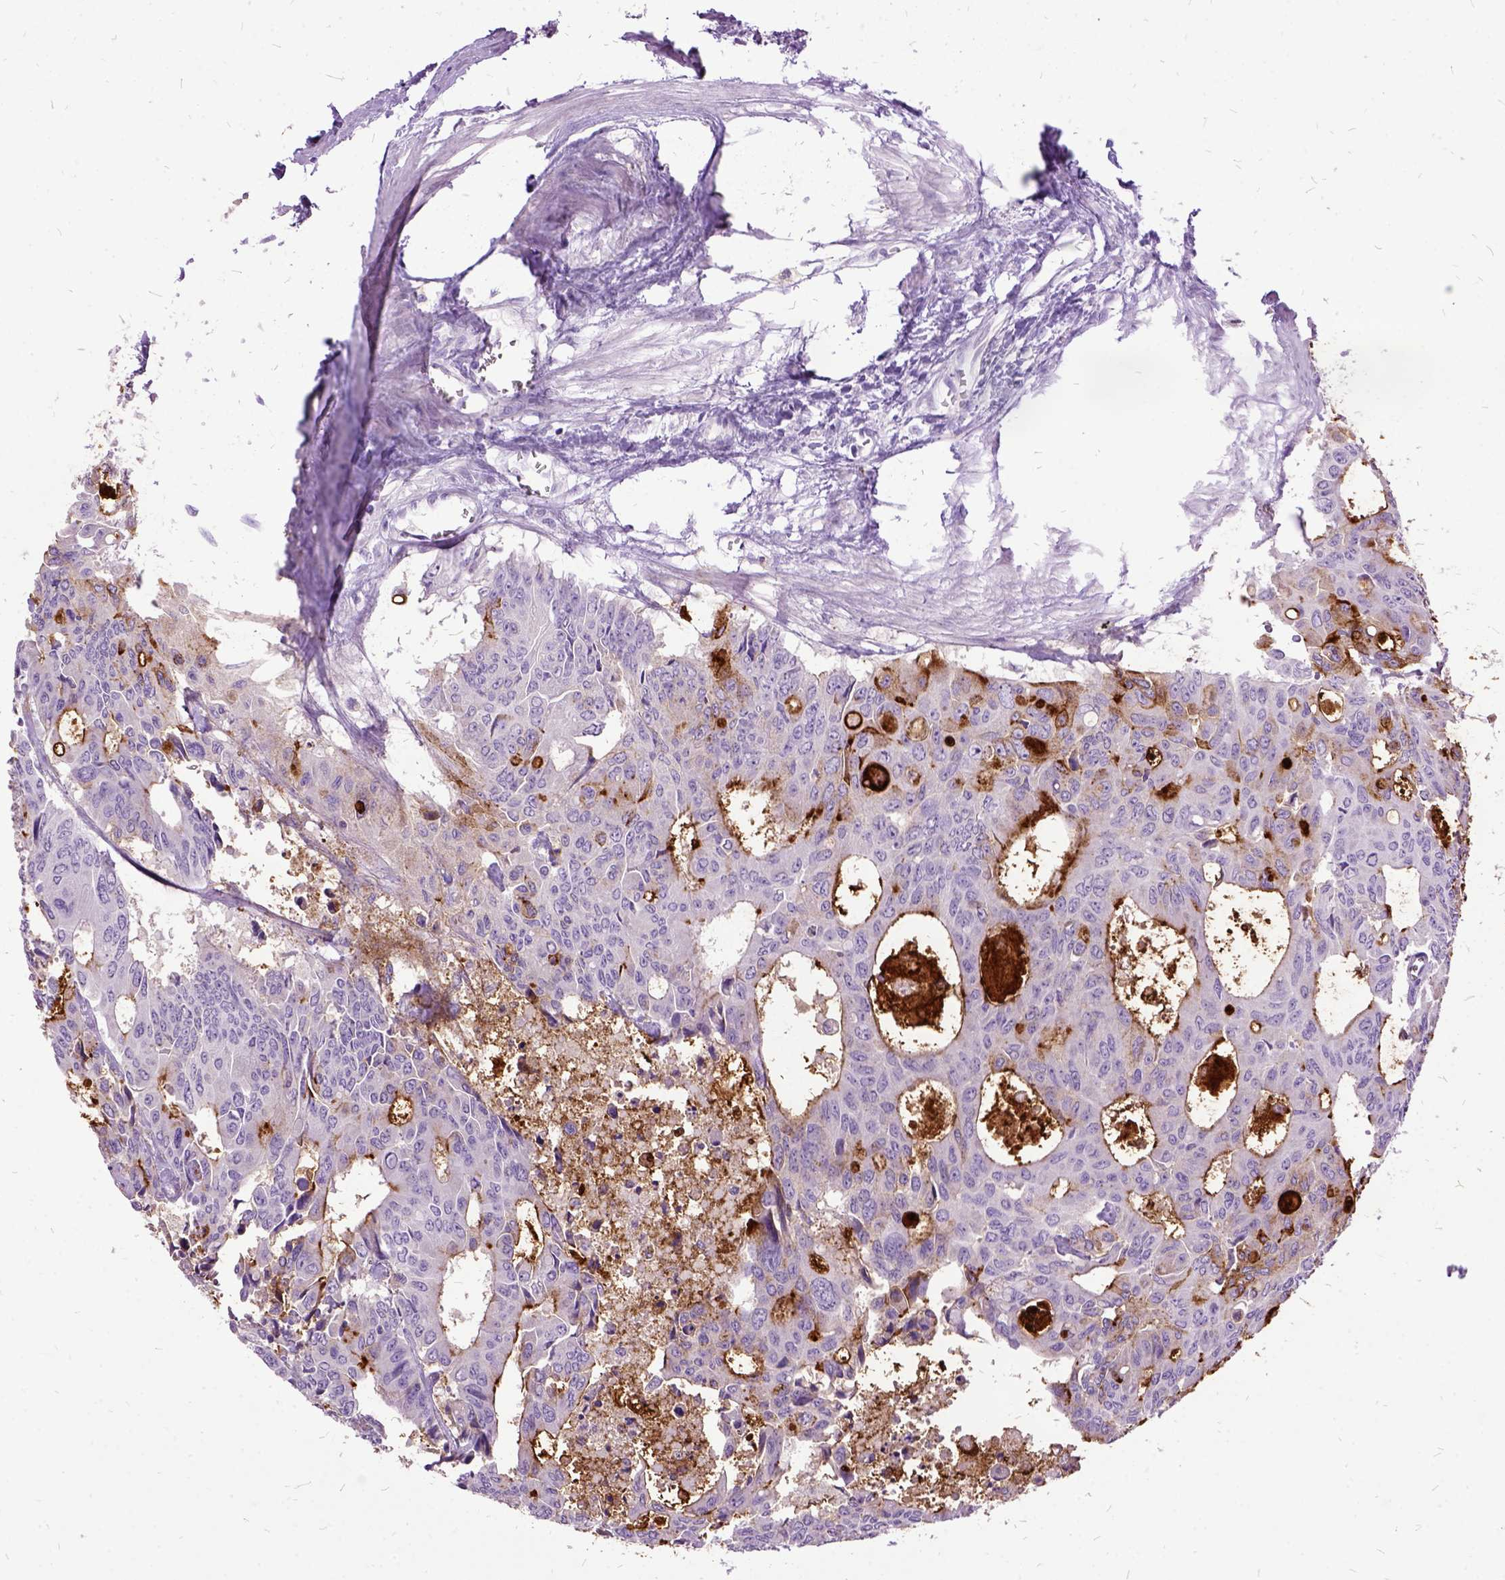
{"staining": {"intensity": "strong", "quantity": "<25%", "location": "cytoplasmic/membranous"}, "tissue": "colorectal cancer", "cell_type": "Tumor cells", "image_type": "cancer", "snomed": [{"axis": "morphology", "description": "Adenocarcinoma, NOS"}, {"axis": "topography", "description": "Rectum"}], "caption": "A histopathology image of human colorectal adenocarcinoma stained for a protein demonstrates strong cytoplasmic/membranous brown staining in tumor cells.", "gene": "MME", "patient": {"sex": "male", "age": 76}}